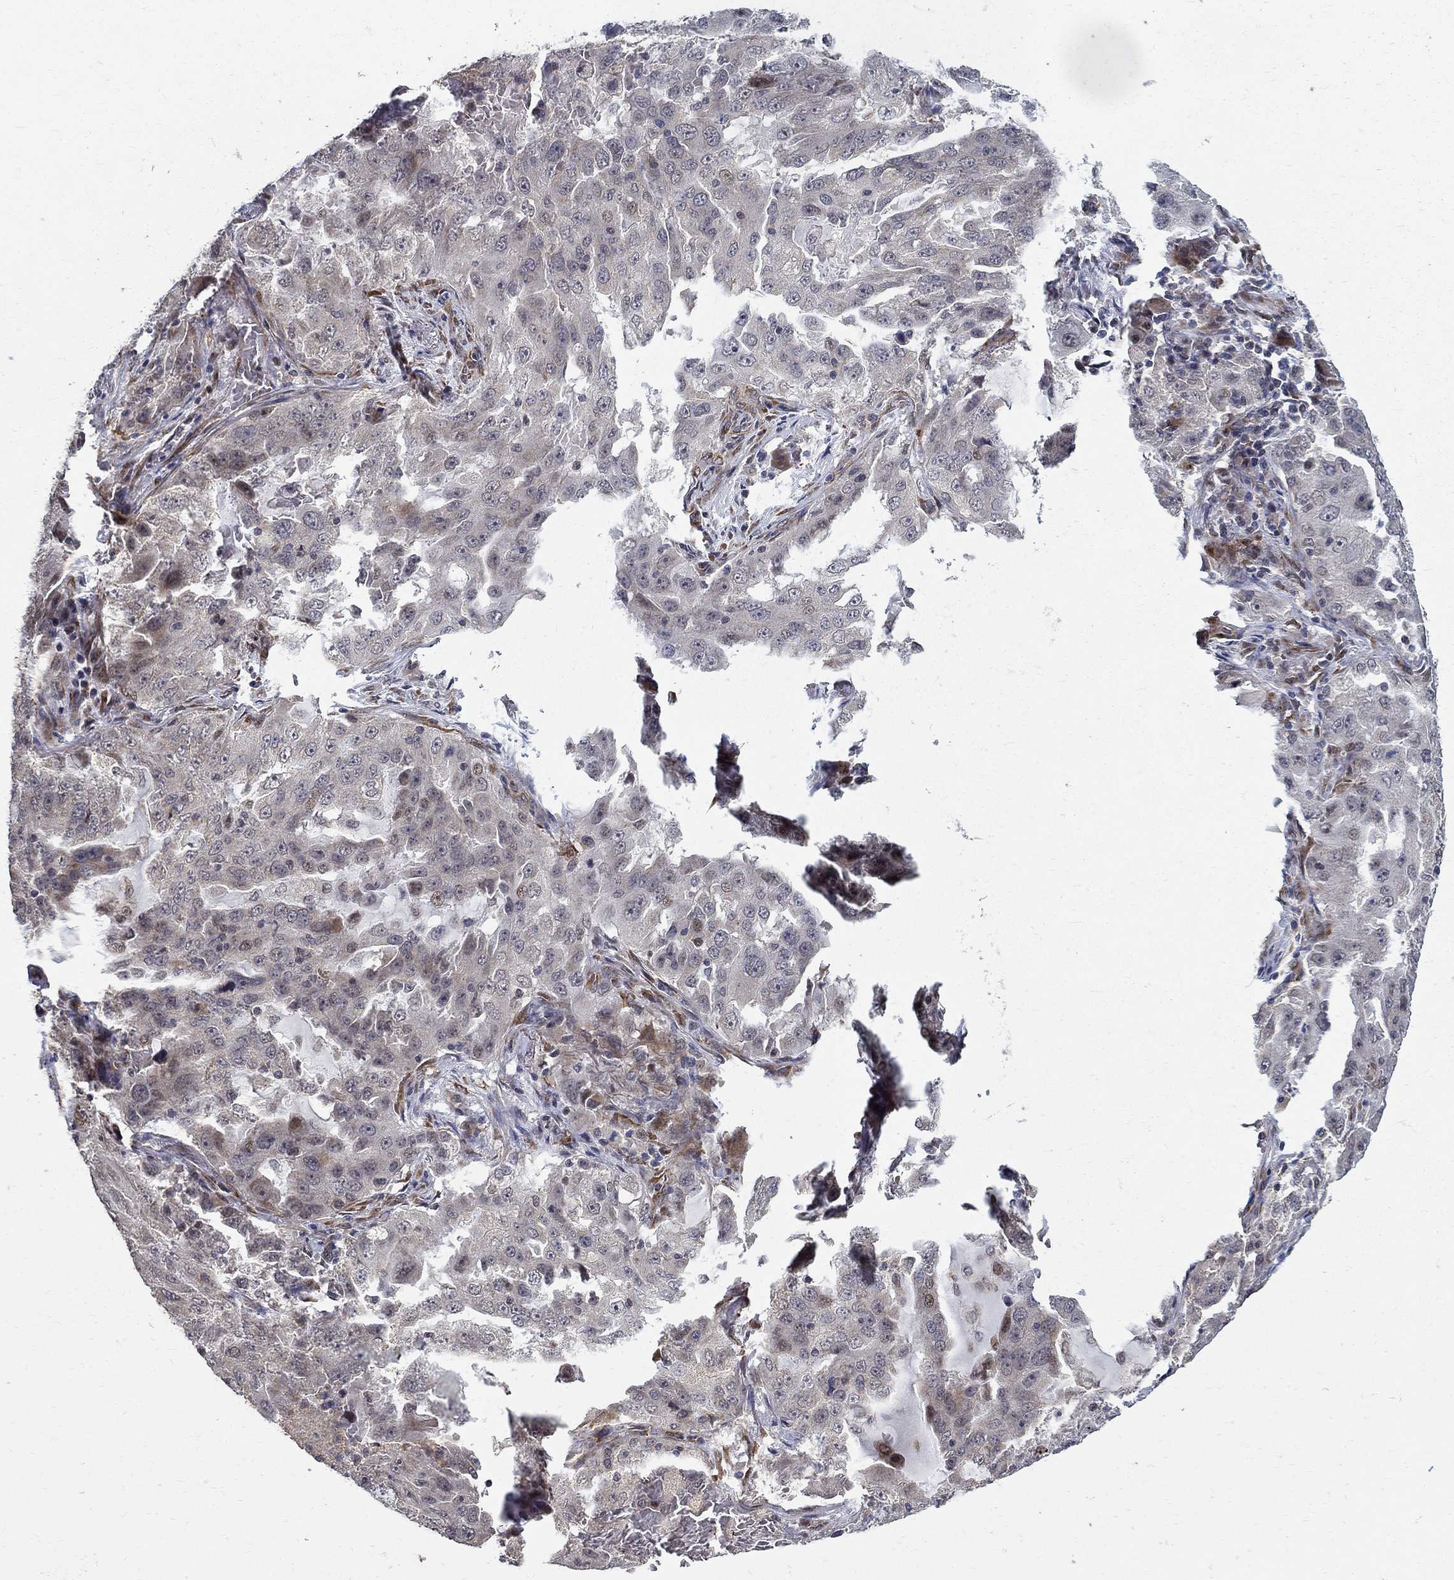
{"staining": {"intensity": "weak", "quantity": "<25%", "location": "nuclear"}, "tissue": "lung cancer", "cell_type": "Tumor cells", "image_type": "cancer", "snomed": [{"axis": "morphology", "description": "Adenocarcinoma, NOS"}, {"axis": "topography", "description": "Lung"}], "caption": "Tumor cells are negative for protein expression in human lung cancer (adenocarcinoma). (DAB IHC visualized using brightfield microscopy, high magnification).", "gene": "ZNF594", "patient": {"sex": "female", "age": 61}}